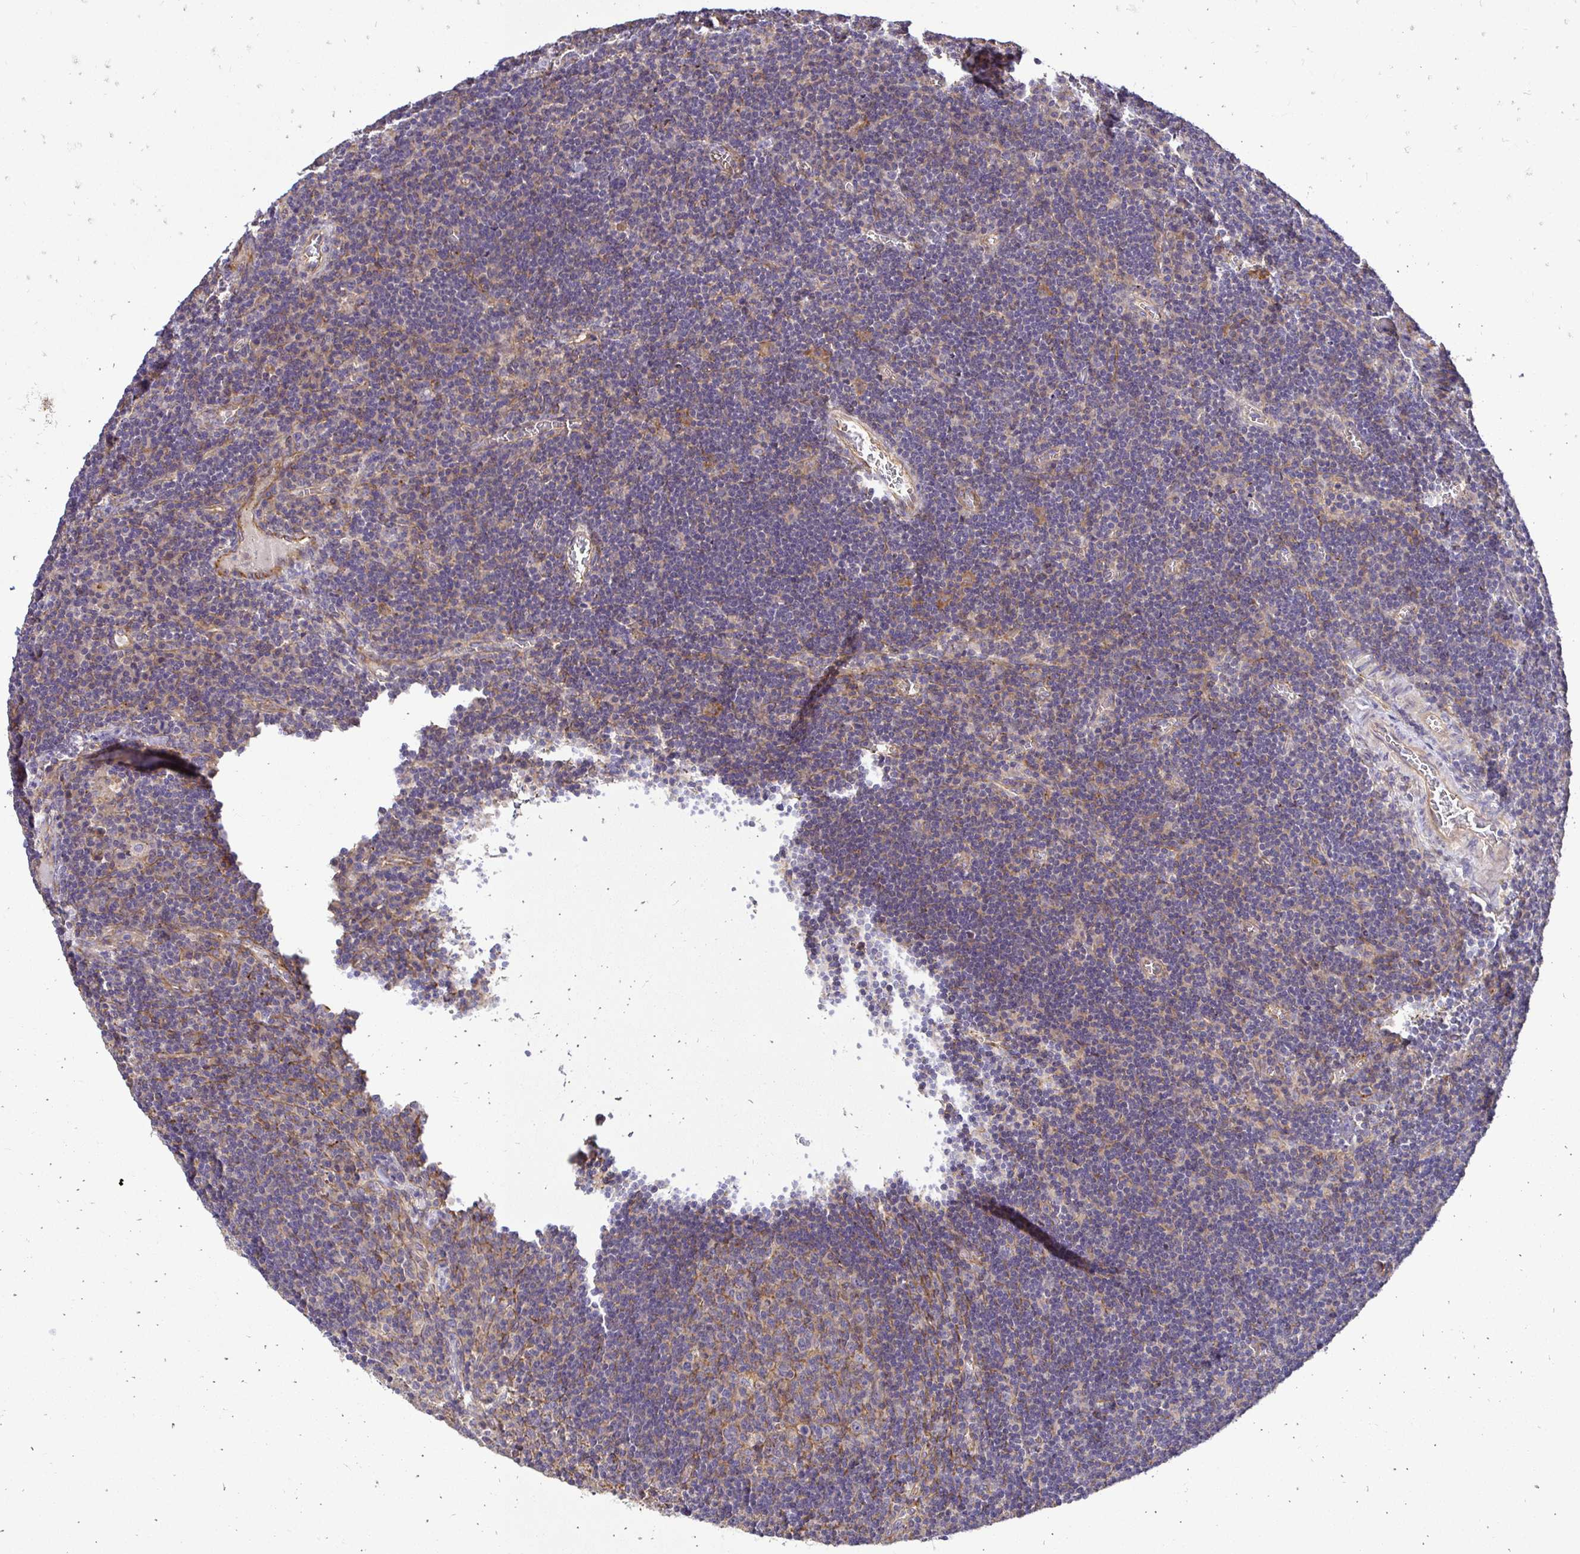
{"staining": {"intensity": "negative", "quantity": "none", "location": "none"}, "tissue": "lymph node", "cell_type": "Germinal center cells", "image_type": "normal", "snomed": [{"axis": "morphology", "description": "Normal tissue, NOS"}, {"axis": "topography", "description": "Lymph node"}], "caption": "This is an IHC image of benign human lymph node. There is no expression in germinal center cells.", "gene": "SLC9A1", "patient": {"sex": "male", "age": 67}}